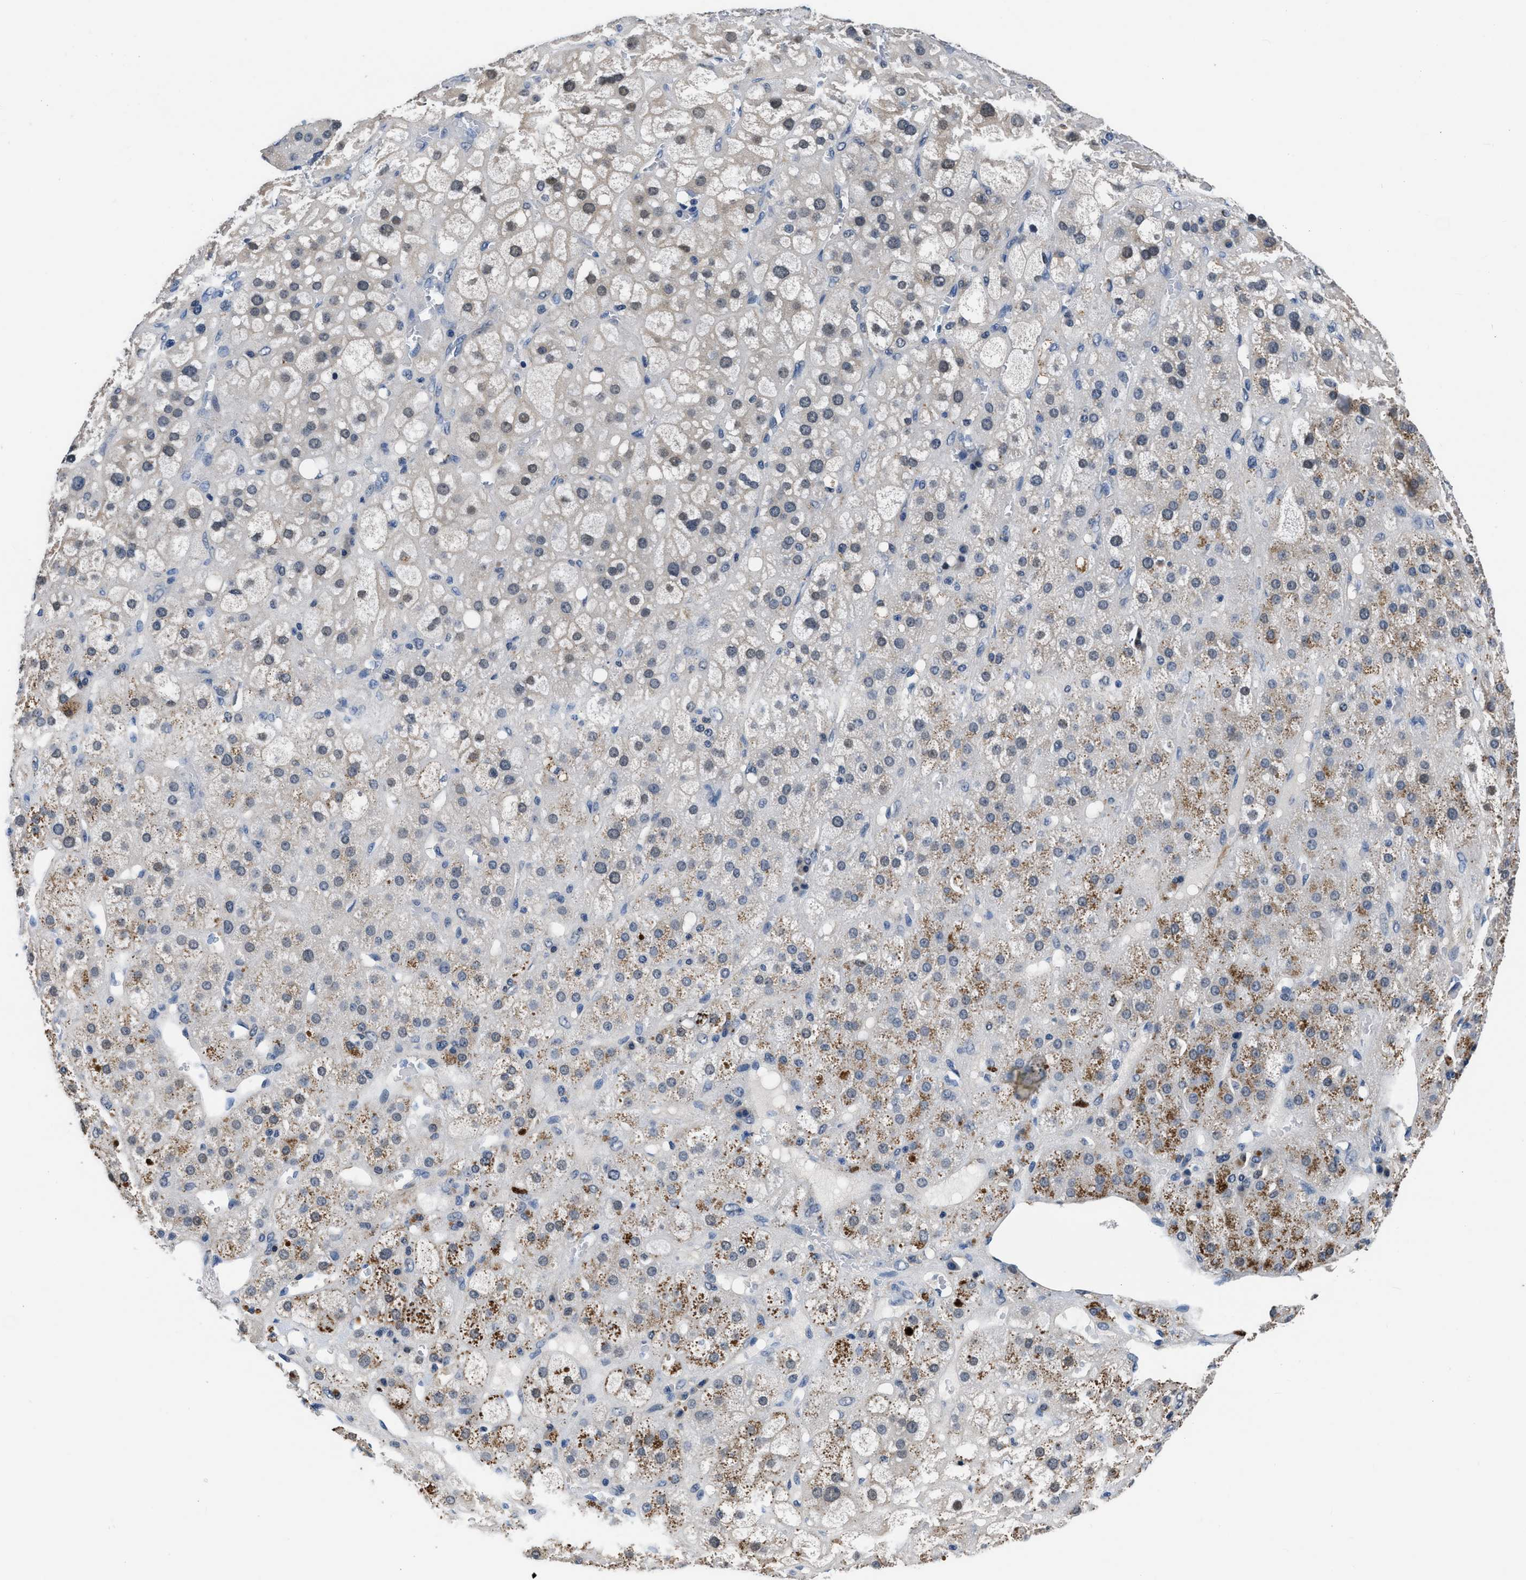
{"staining": {"intensity": "weak", "quantity": "<25%", "location": "nuclear"}, "tissue": "adrenal gland", "cell_type": "Glandular cells", "image_type": "normal", "snomed": [{"axis": "morphology", "description": "Normal tissue, NOS"}, {"axis": "topography", "description": "Adrenal gland"}], "caption": "Glandular cells show no significant expression in normal adrenal gland. Nuclei are stained in blue.", "gene": "LANCL2", "patient": {"sex": "female", "age": 47}}